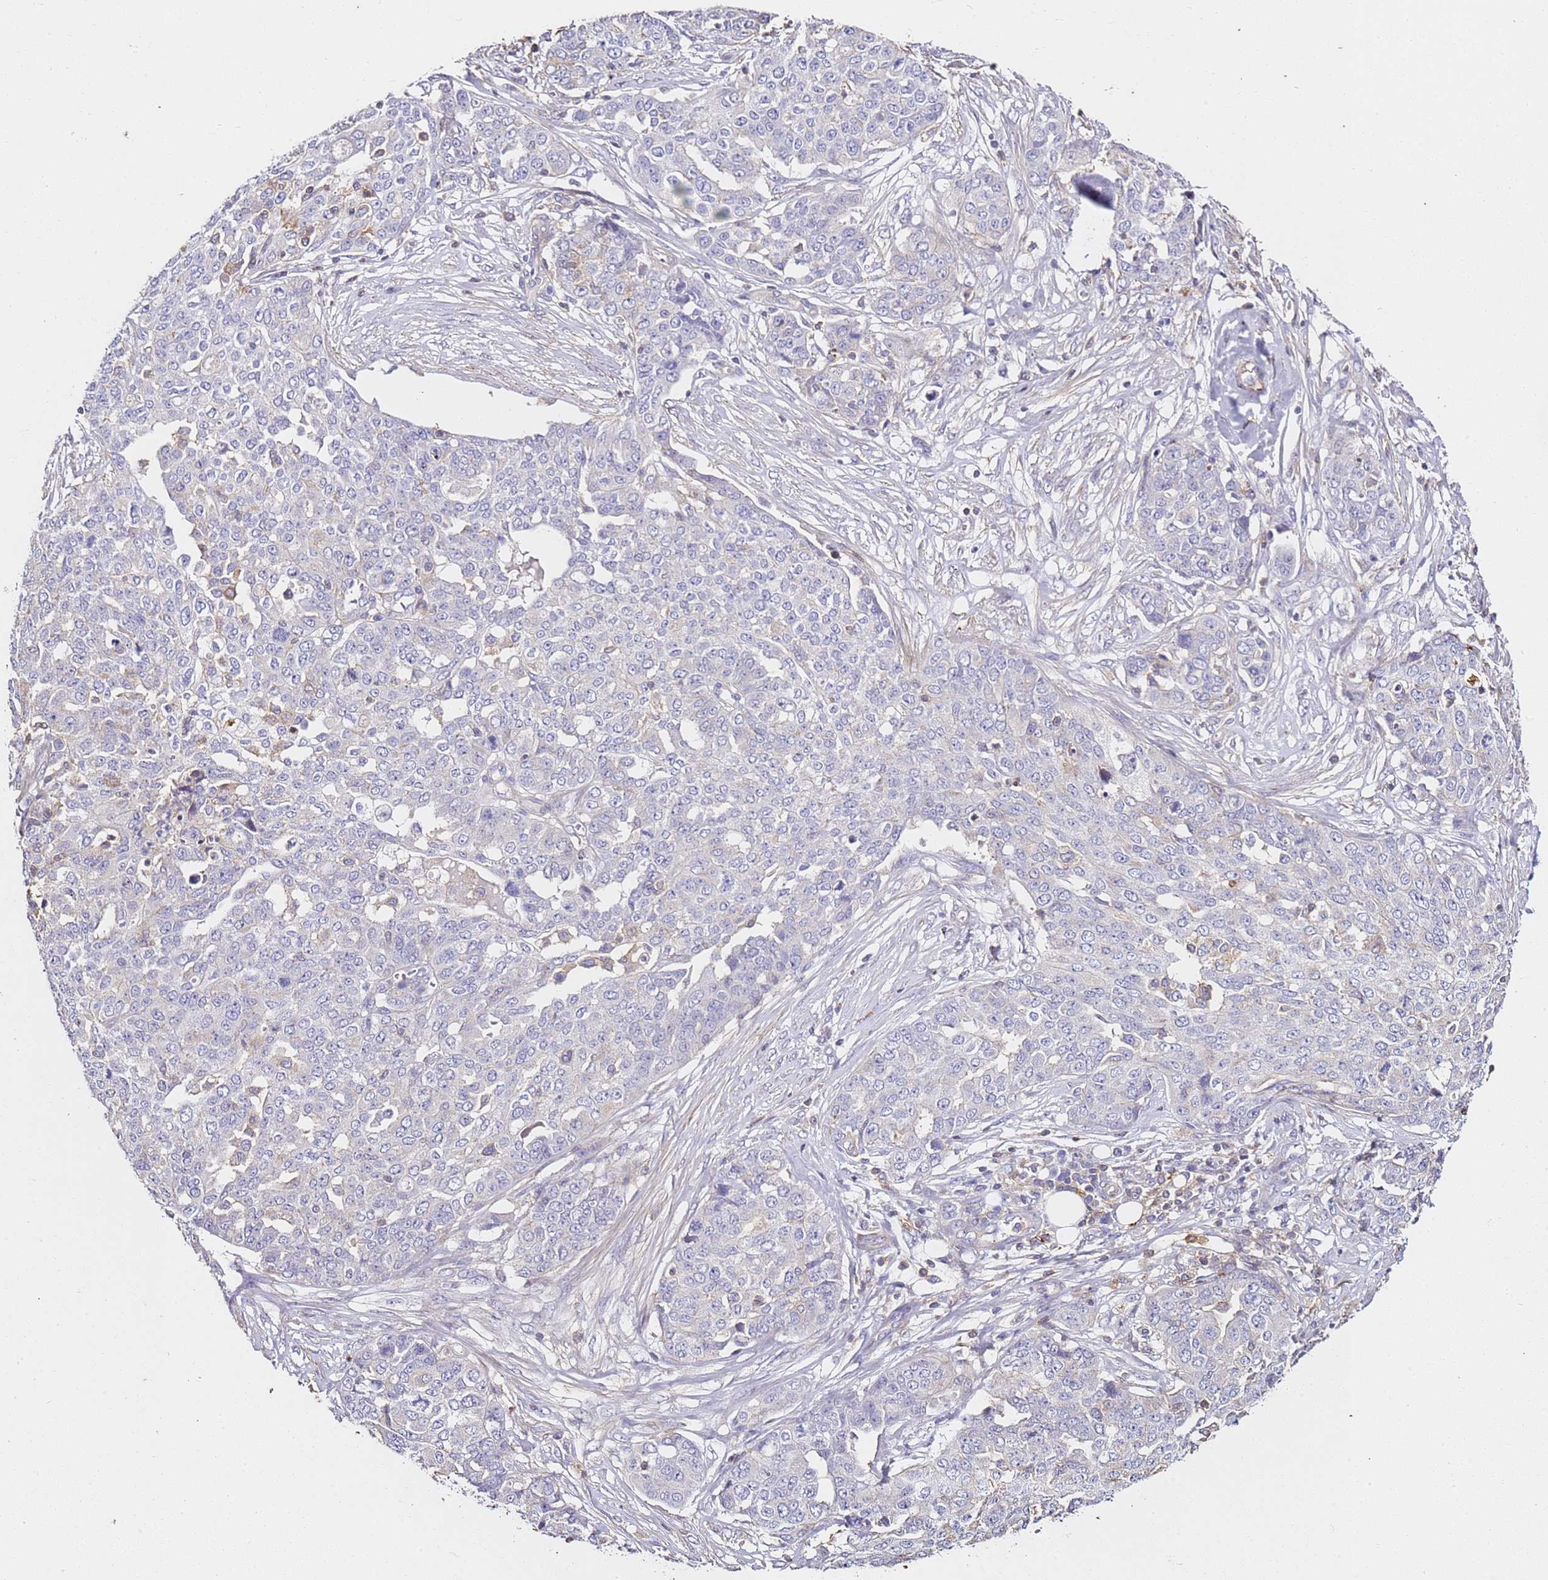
{"staining": {"intensity": "negative", "quantity": "none", "location": "none"}, "tissue": "ovarian cancer", "cell_type": "Tumor cells", "image_type": "cancer", "snomed": [{"axis": "morphology", "description": "Cystadenocarcinoma, serous, NOS"}, {"axis": "topography", "description": "Soft tissue"}, {"axis": "topography", "description": "Ovary"}], "caption": "The photomicrograph exhibits no significant positivity in tumor cells of ovarian cancer.", "gene": "ZNF671", "patient": {"sex": "female", "age": 57}}